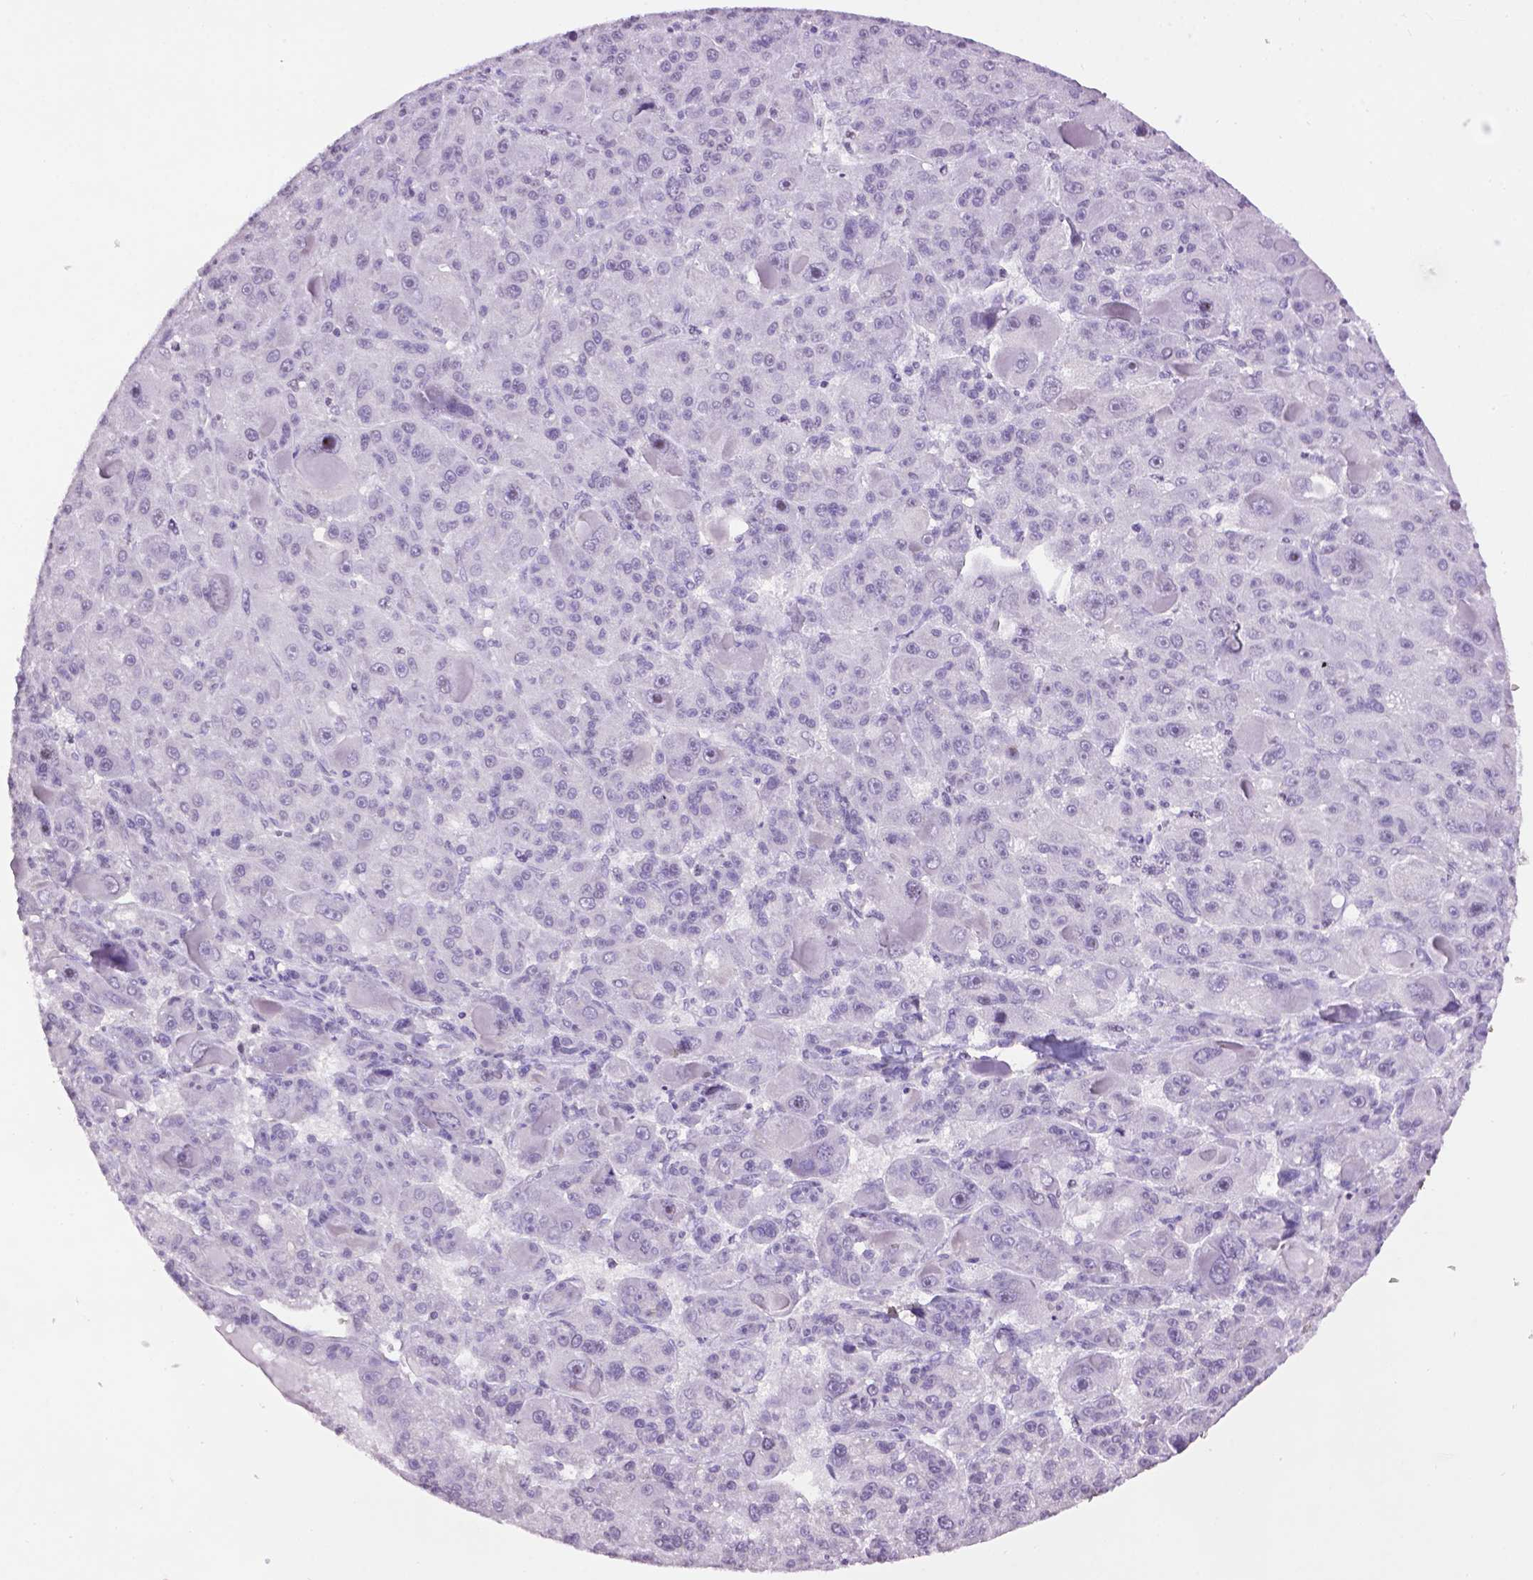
{"staining": {"intensity": "negative", "quantity": "none", "location": "none"}, "tissue": "liver cancer", "cell_type": "Tumor cells", "image_type": "cancer", "snomed": [{"axis": "morphology", "description": "Carcinoma, Hepatocellular, NOS"}, {"axis": "topography", "description": "Liver"}], "caption": "Immunohistochemical staining of human hepatocellular carcinoma (liver) displays no significant positivity in tumor cells.", "gene": "TH", "patient": {"sex": "male", "age": 76}}